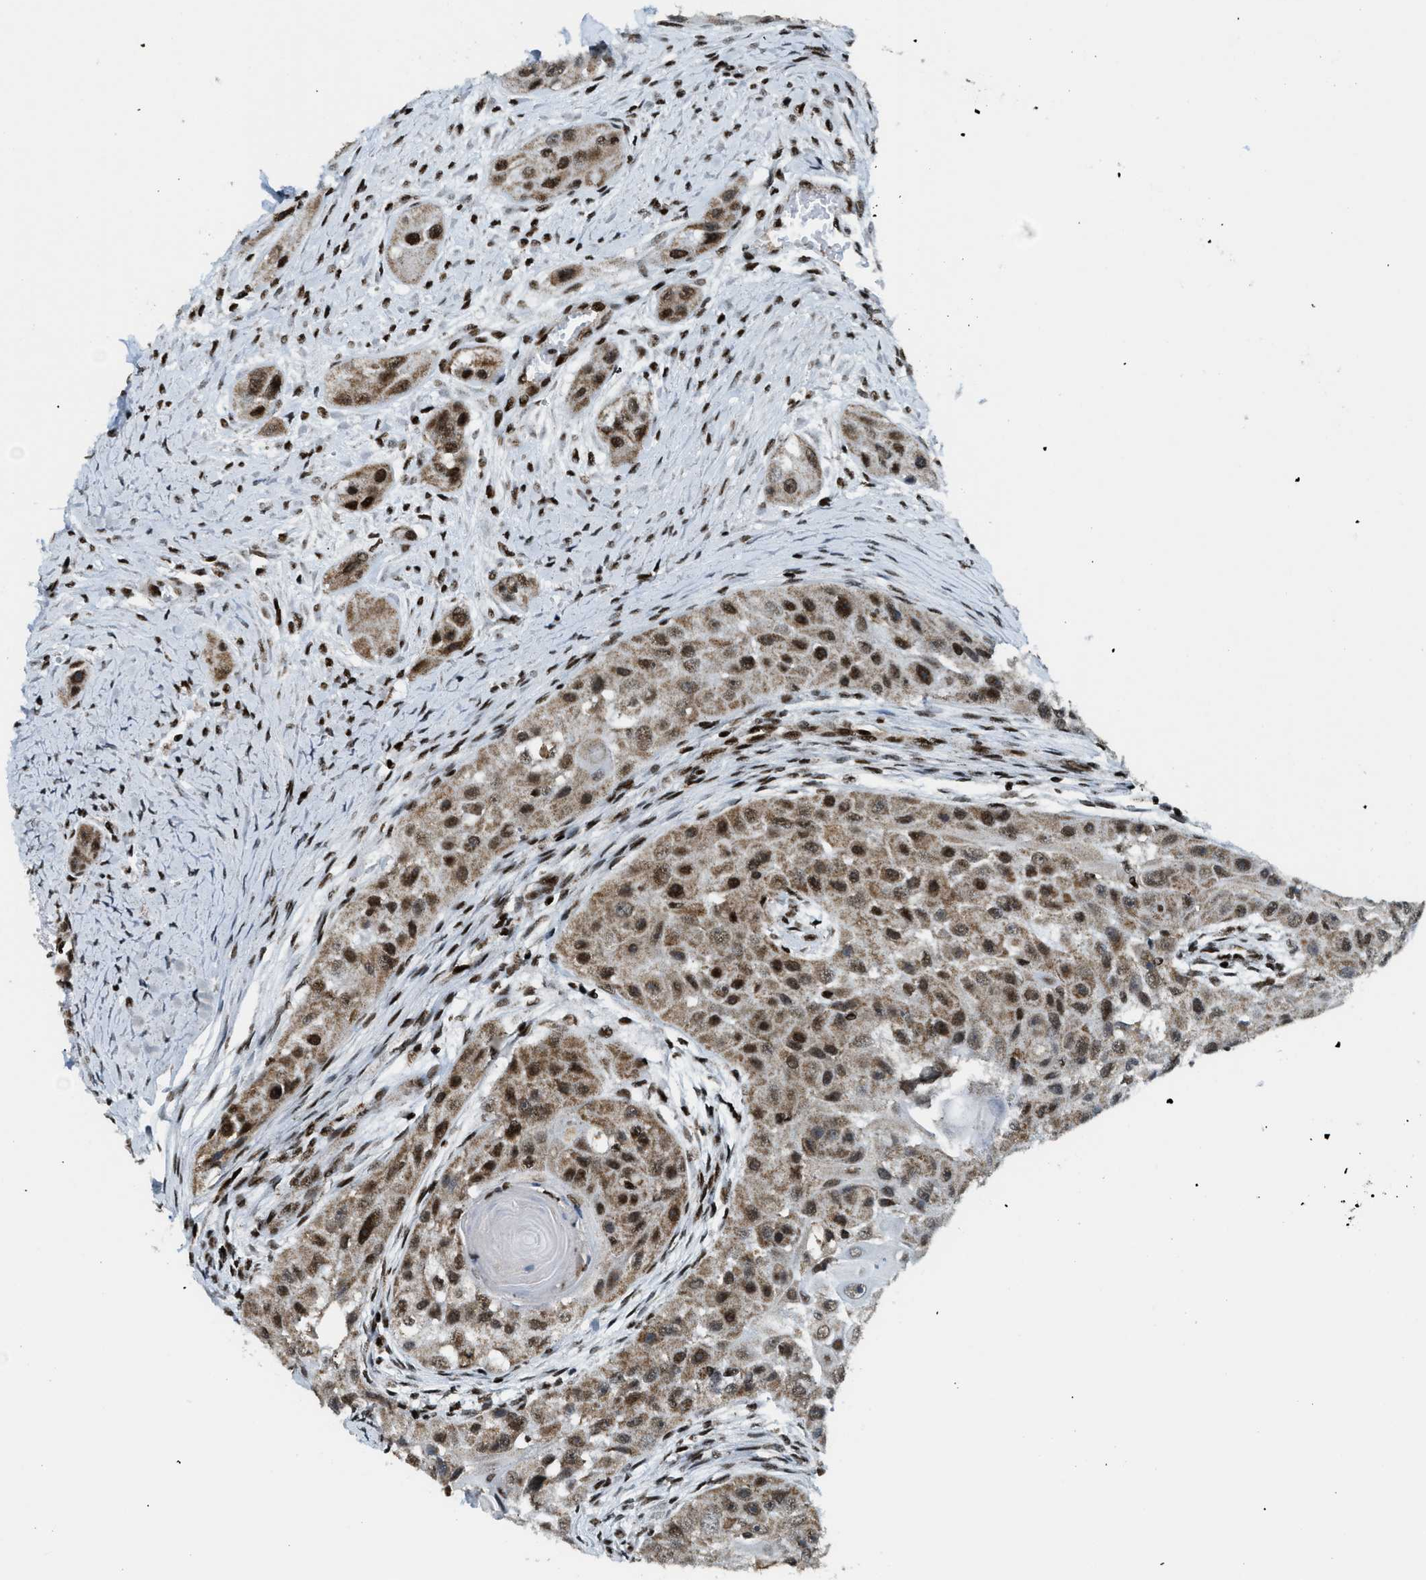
{"staining": {"intensity": "moderate", "quantity": ">75%", "location": "cytoplasmic/membranous,nuclear"}, "tissue": "head and neck cancer", "cell_type": "Tumor cells", "image_type": "cancer", "snomed": [{"axis": "morphology", "description": "Normal tissue, NOS"}, {"axis": "morphology", "description": "Squamous cell carcinoma, NOS"}, {"axis": "topography", "description": "Skeletal muscle"}, {"axis": "topography", "description": "Head-Neck"}], "caption": "The image reveals a brown stain indicating the presence of a protein in the cytoplasmic/membranous and nuclear of tumor cells in head and neck cancer (squamous cell carcinoma). The protein is shown in brown color, while the nuclei are stained blue.", "gene": "GABPB1", "patient": {"sex": "male", "age": 51}}